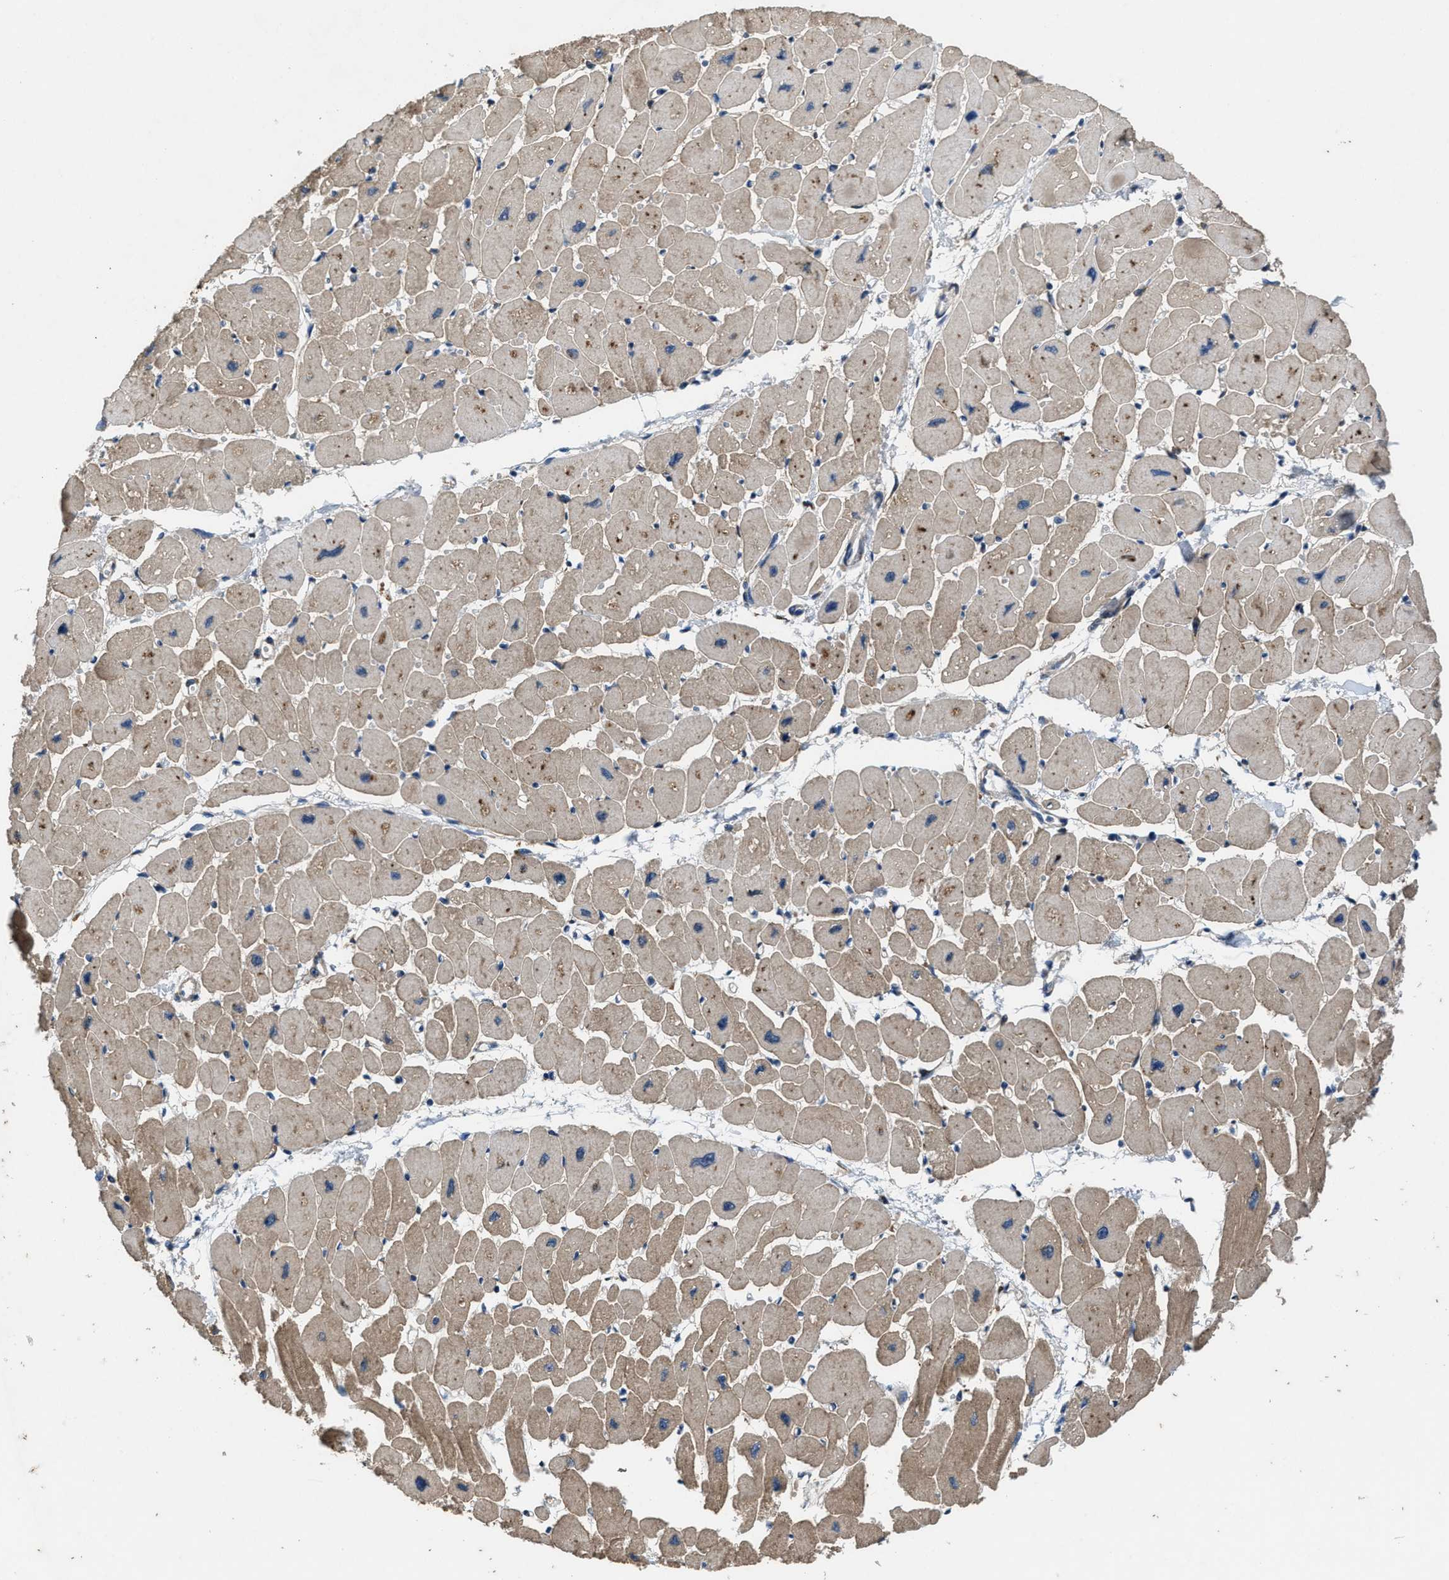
{"staining": {"intensity": "moderate", "quantity": ">75%", "location": "cytoplasmic/membranous"}, "tissue": "heart muscle", "cell_type": "Cardiomyocytes", "image_type": "normal", "snomed": [{"axis": "morphology", "description": "Normal tissue, NOS"}, {"axis": "topography", "description": "Heart"}], "caption": "High-power microscopy captured an immunohistochemistry (IHC) image of unremarkable heart muscle, revealing moderate cytoplasmic/membranous staining in approximately >75% of cardiomyocytes.", "gene": "PDP1", "patient": {"sex": "female", "age": 54}}